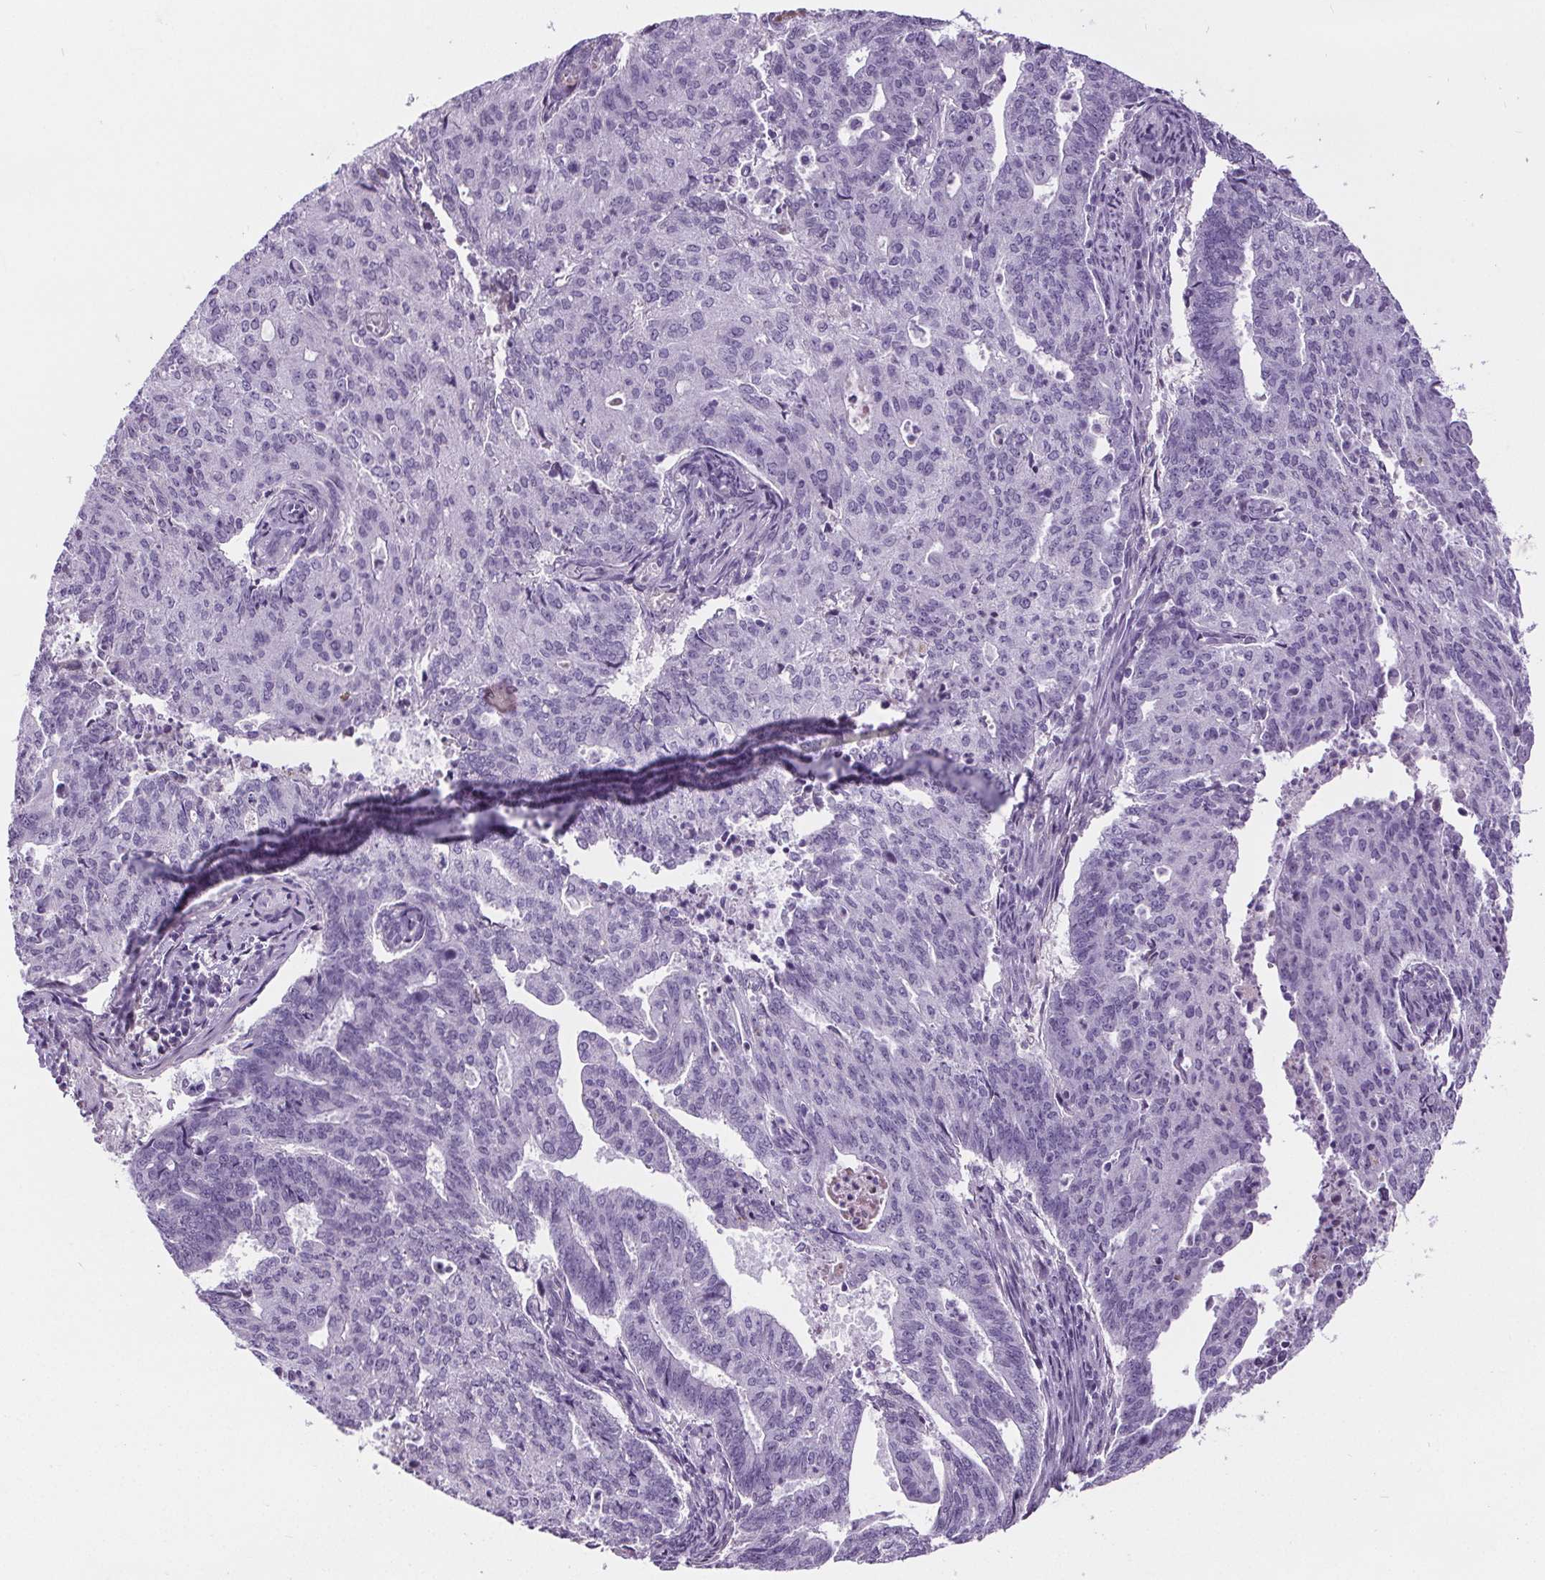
{"staining": {"intensity": "negative", "quantity": "none", "location": "none"}, "tissue": "endometrial cancer", "cell_type": "Tumor cells", "image_type": "cancer", "snomed": [{"axis": "morphology", "description": "Adenocarcinoma, NOS"}, {"axis": "topography", "description": "Endometrium"}], "caption": "The IHC photomicrograph has no significant expression in tumor cells of endometrial cancer tissue. (IHC, brightfield microscopy, high magnification).", "gene": "CD5L", "patient": {"sex": "female", "age": 82}}